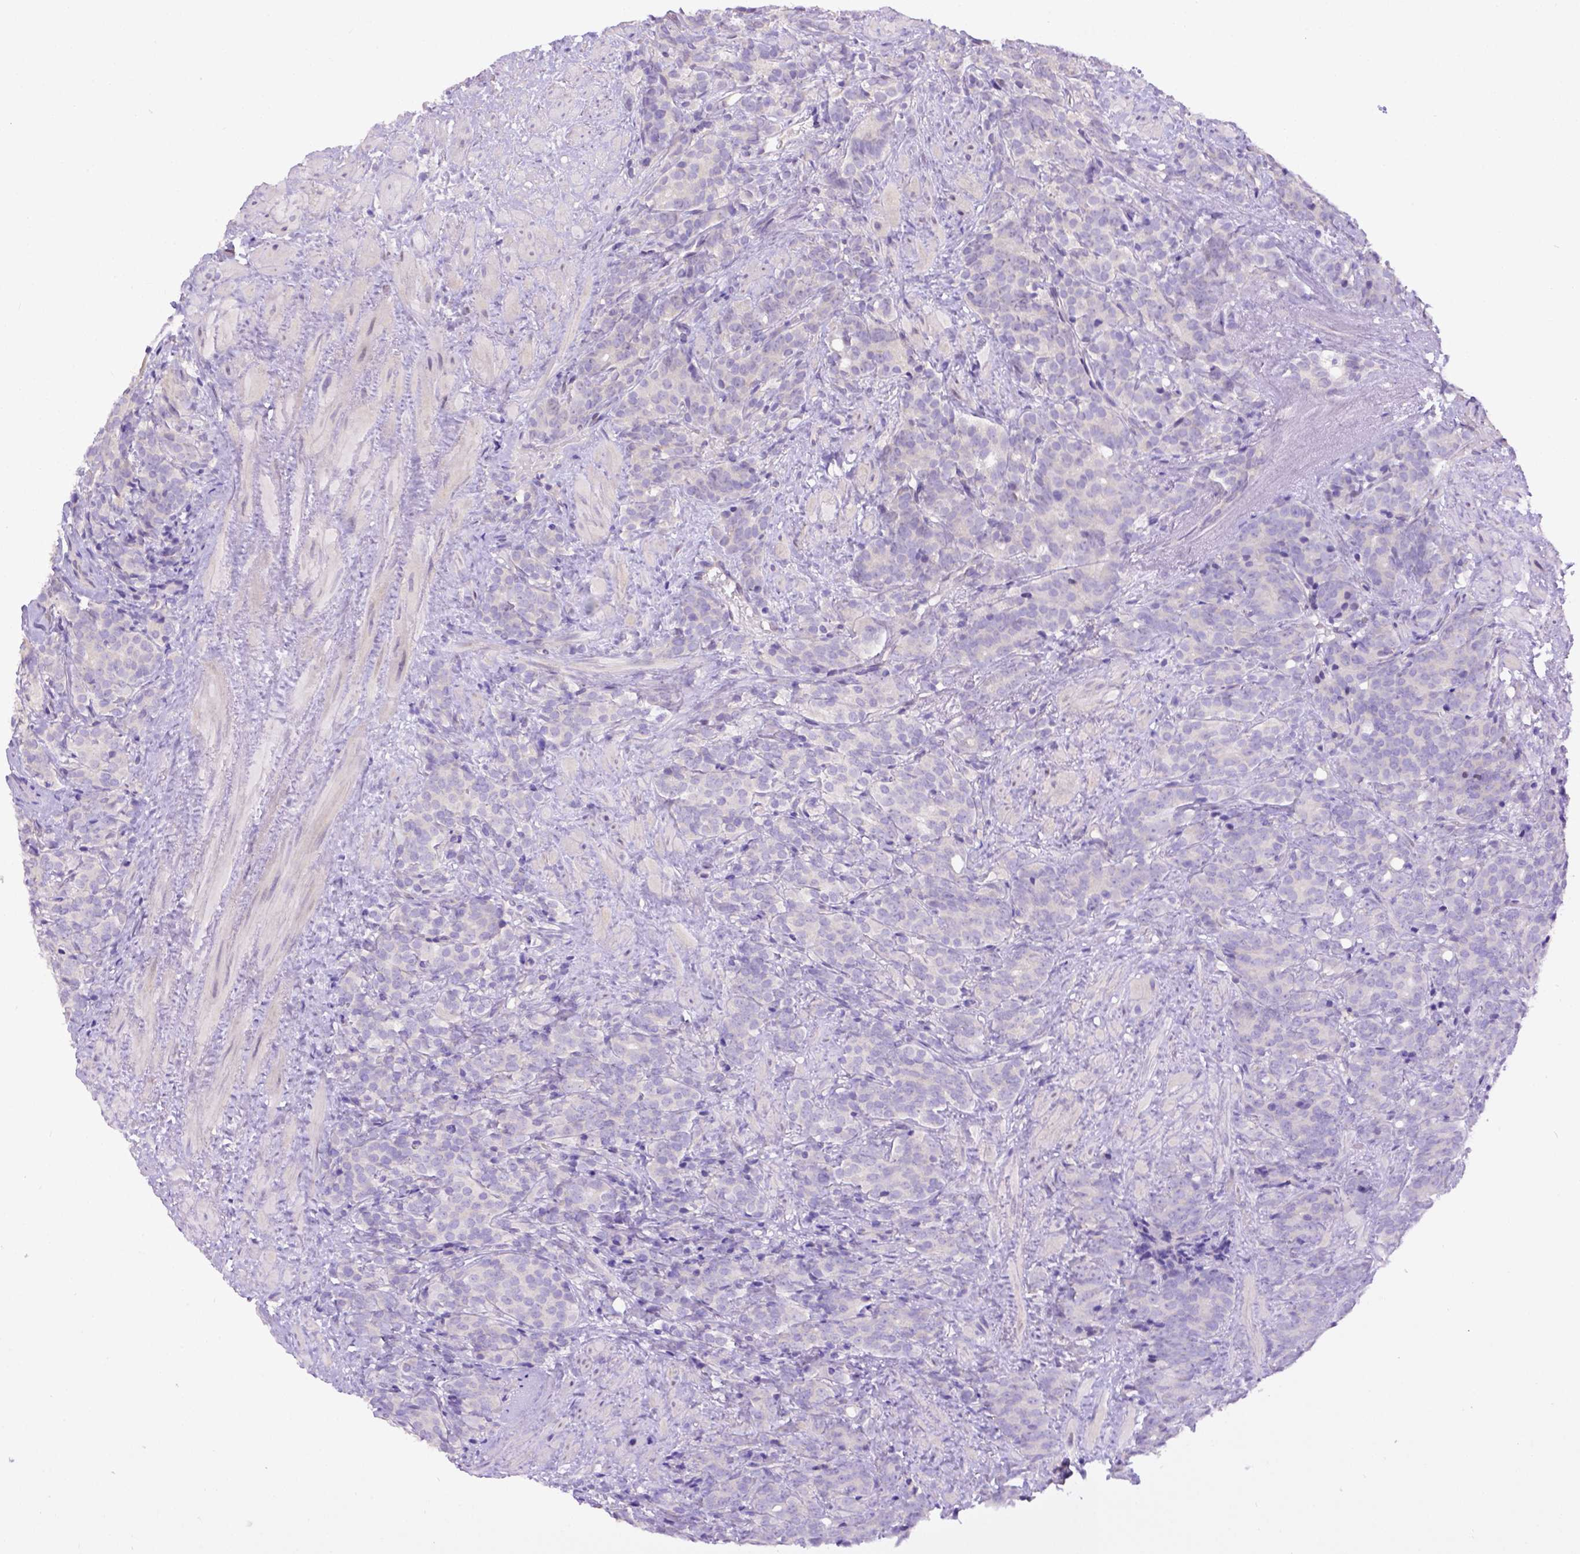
{"staining": {"intensity": "negative", "quantity": "none", "location": "none"}, "tissue": "prostate cancer", "cell_type": "Tumor cells", "image_type": "cancer", "snomed": [{"axis": "morphology", "description": "Adenocarcinoma, High grade"}, {"axis": "topography", "description": "Prostate"}], "caption": "Protein analysis of prostate cancer exhibits no significant staining in tumor cells.", "gene": "CD40", "patient": {"sex": "male", "age": 84}}